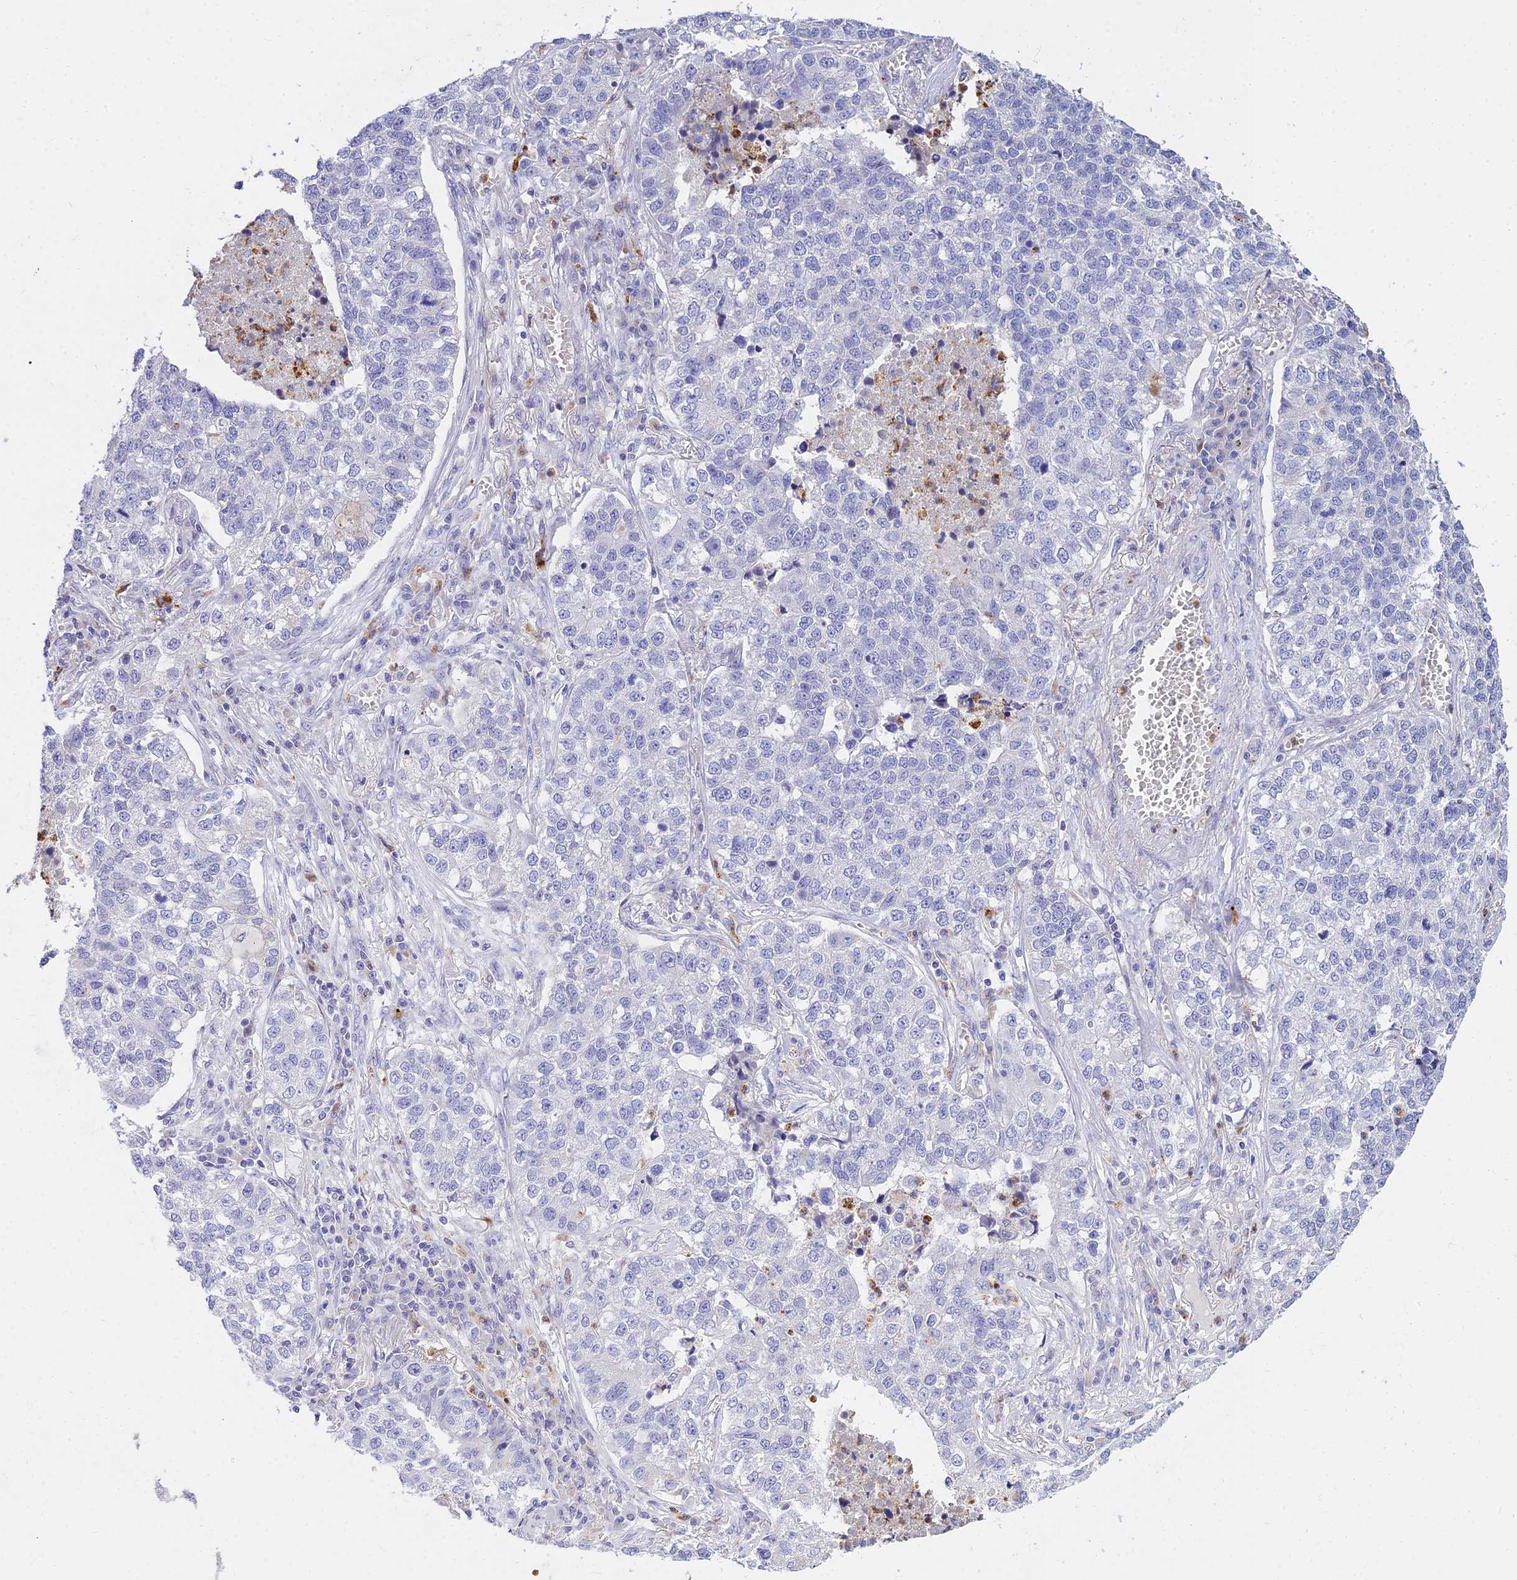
{"staining": {"intensity": "negative", "quantity": "none", "location": "none"}, "tissue": "lung cancer", "cell_type": "Tumor cells", "image_type": "cancer", "snomed": [{"axis": "morphology", "description": "Adenocarcinoma, NOS"}, {"axis": "topography", "description": "Lung"}], "caption": "Adenocarcinoma (lung) was stained to show a protein in brown. There is no significant staining in tumor cells.", "gene": "VWC2L", "patient": {"sex": "male", "age": 49}}